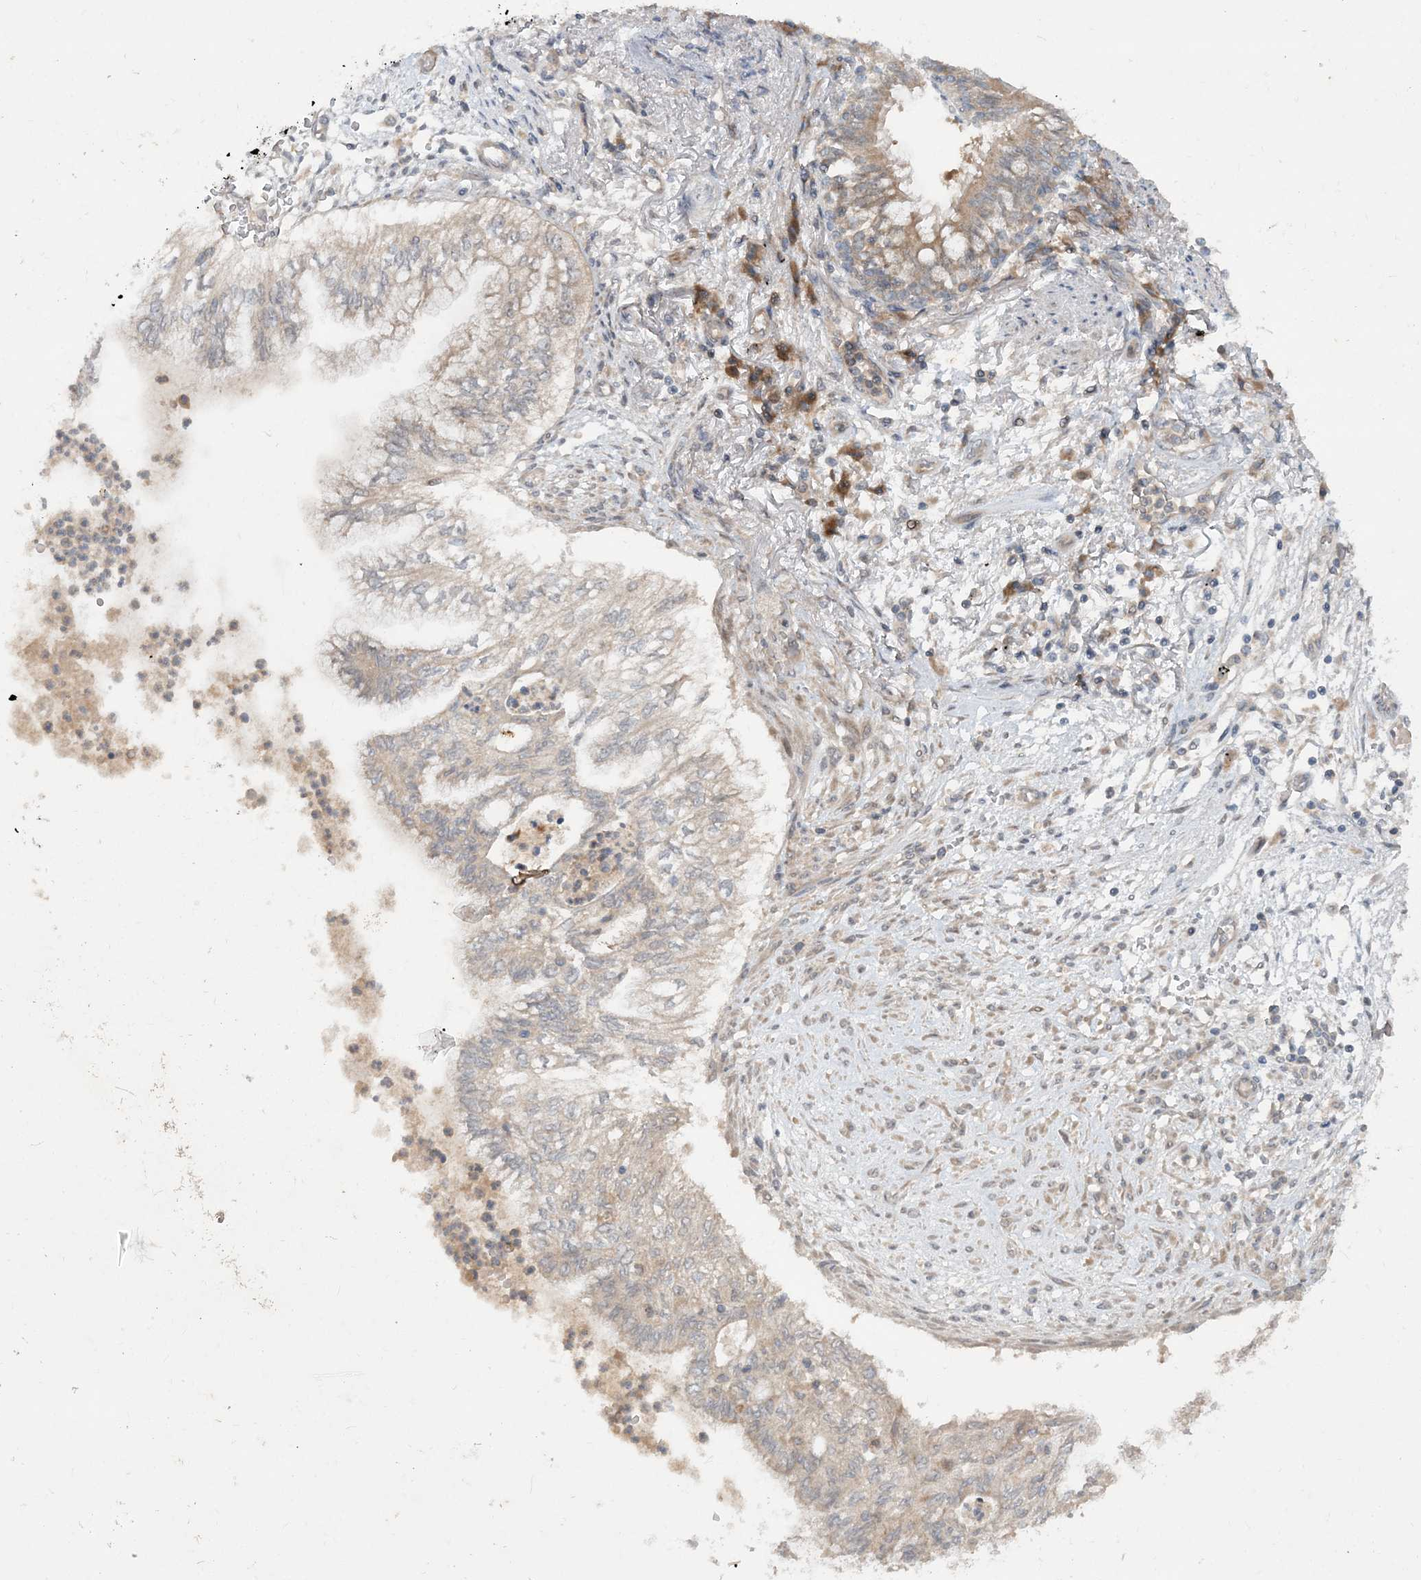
{"staining": {"intensity": "negative", "quantity": "none", "location": "none"}, "tissue": "lung cancer", "cell_type": "Tumor cells", "image_type": "cancer", "snomed": [{"axis": "morphology", "description": "Adenocarcinoma, NOS"}, {"axis": "topography", "description": "Lung"}], "caption": "Lung cancer stained for a protein using immunohistochemistry (IHC) displays no expression tumor cells.", "gene": "UBR3", "patient": {"sex": "female", "age": 70}}